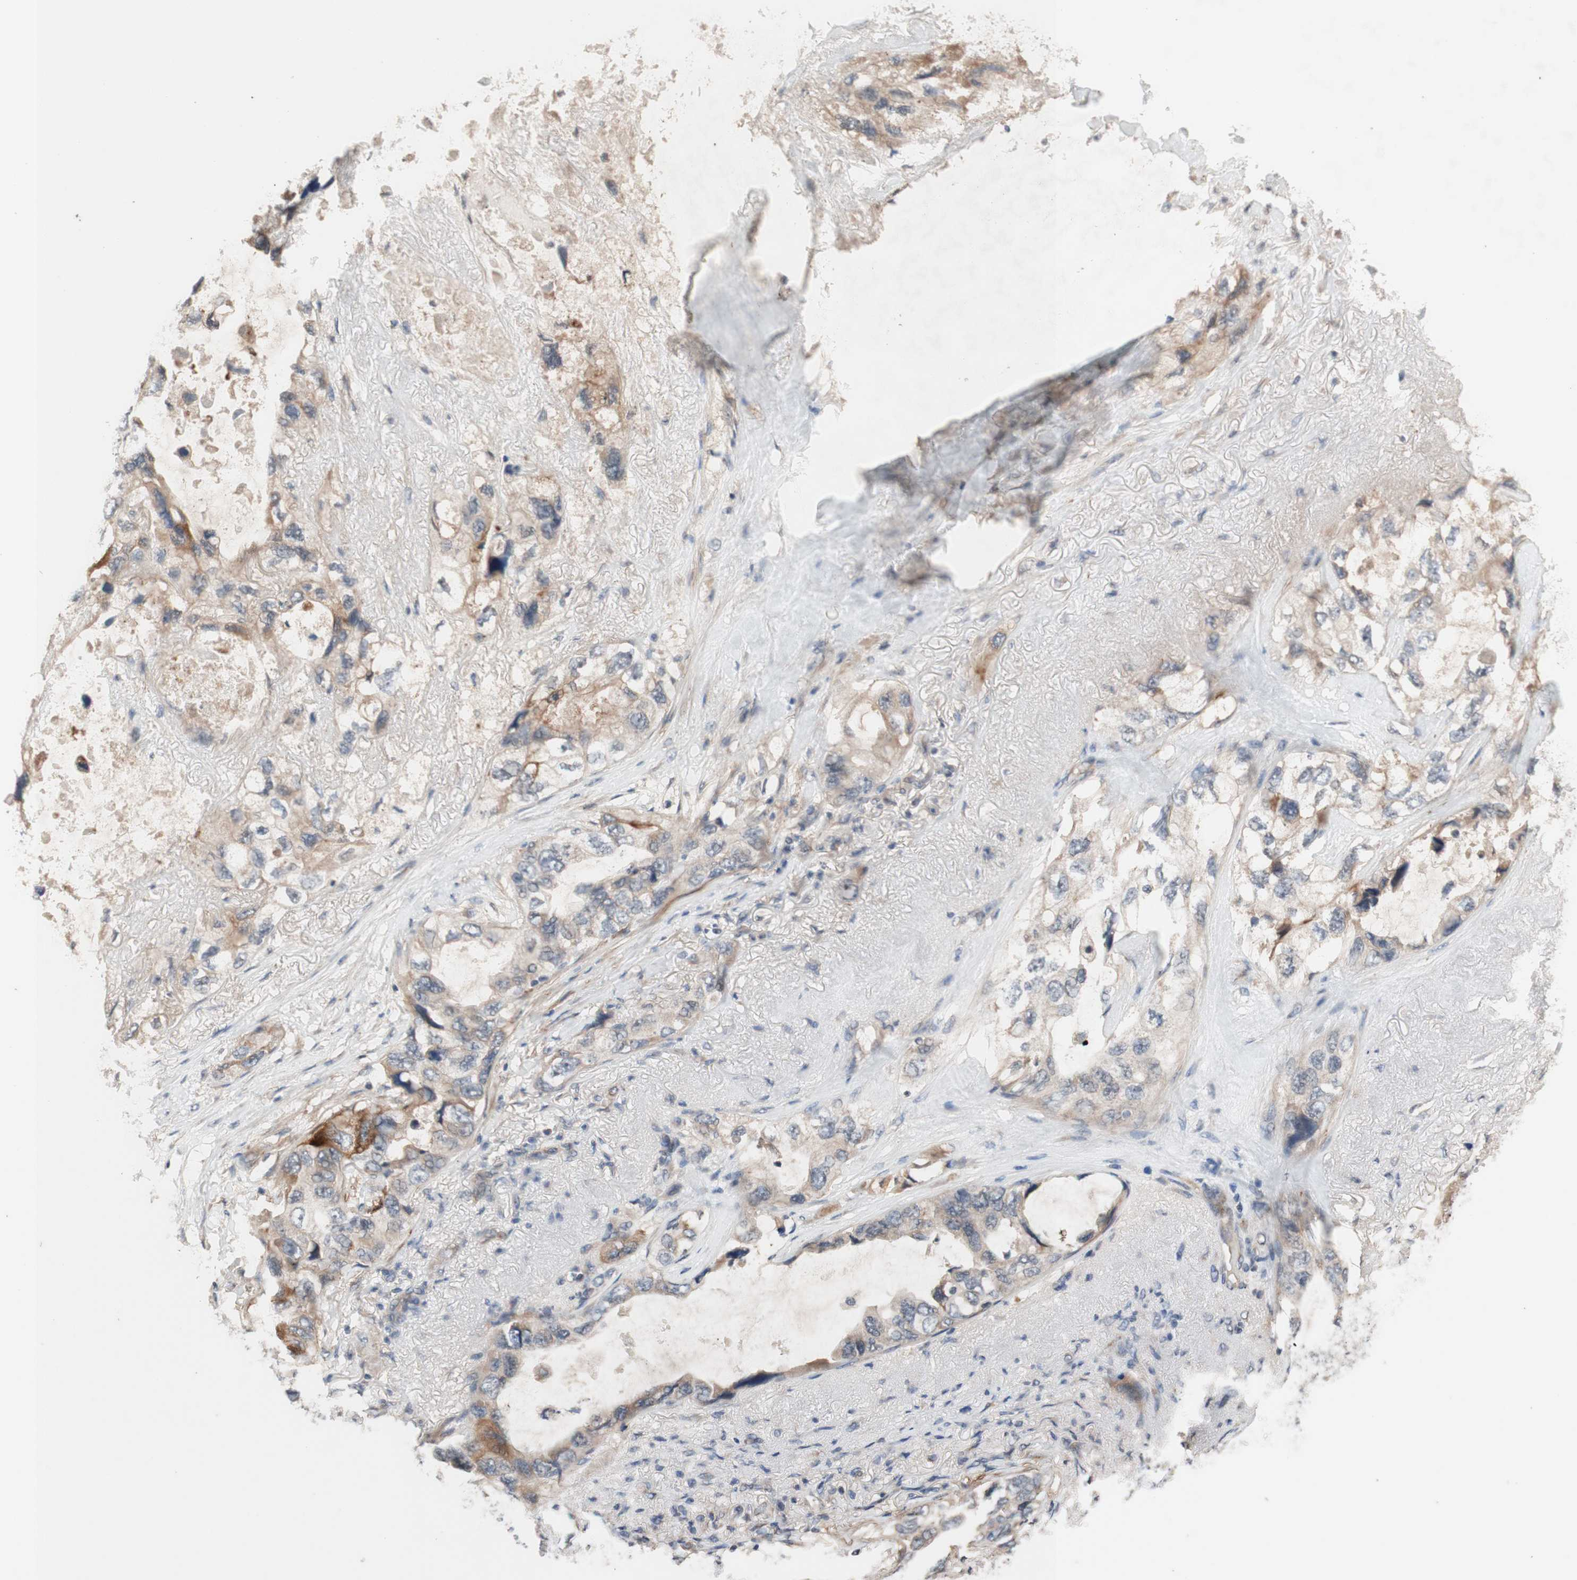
{"staining": {"intensity": "weak", "quantity": ">75%", "location": "cytoplasmic/membranous"}, "tissue": "lung cancer", "cell_type": "Tumor cells", "image_type": "cancer", "snomed": [{"axis": "morphology", "description": "Squamous cell carcinoma, NOS"}, {"axis": "topography", "description": "Lung"}], "caption": "Weak cytoplasmic/membranous protein expression is appreciated in approximately >75% of tumor cells in lung cancer (squamous cell carcinoma). Using DAB (3,3'-diaminobenzidine) (brown) and hematoxylin (blue) stains, captured at high magnification using brightfield microscopy.", "gene": "CD55", "patient": {"sex": "female", "age": 73}}